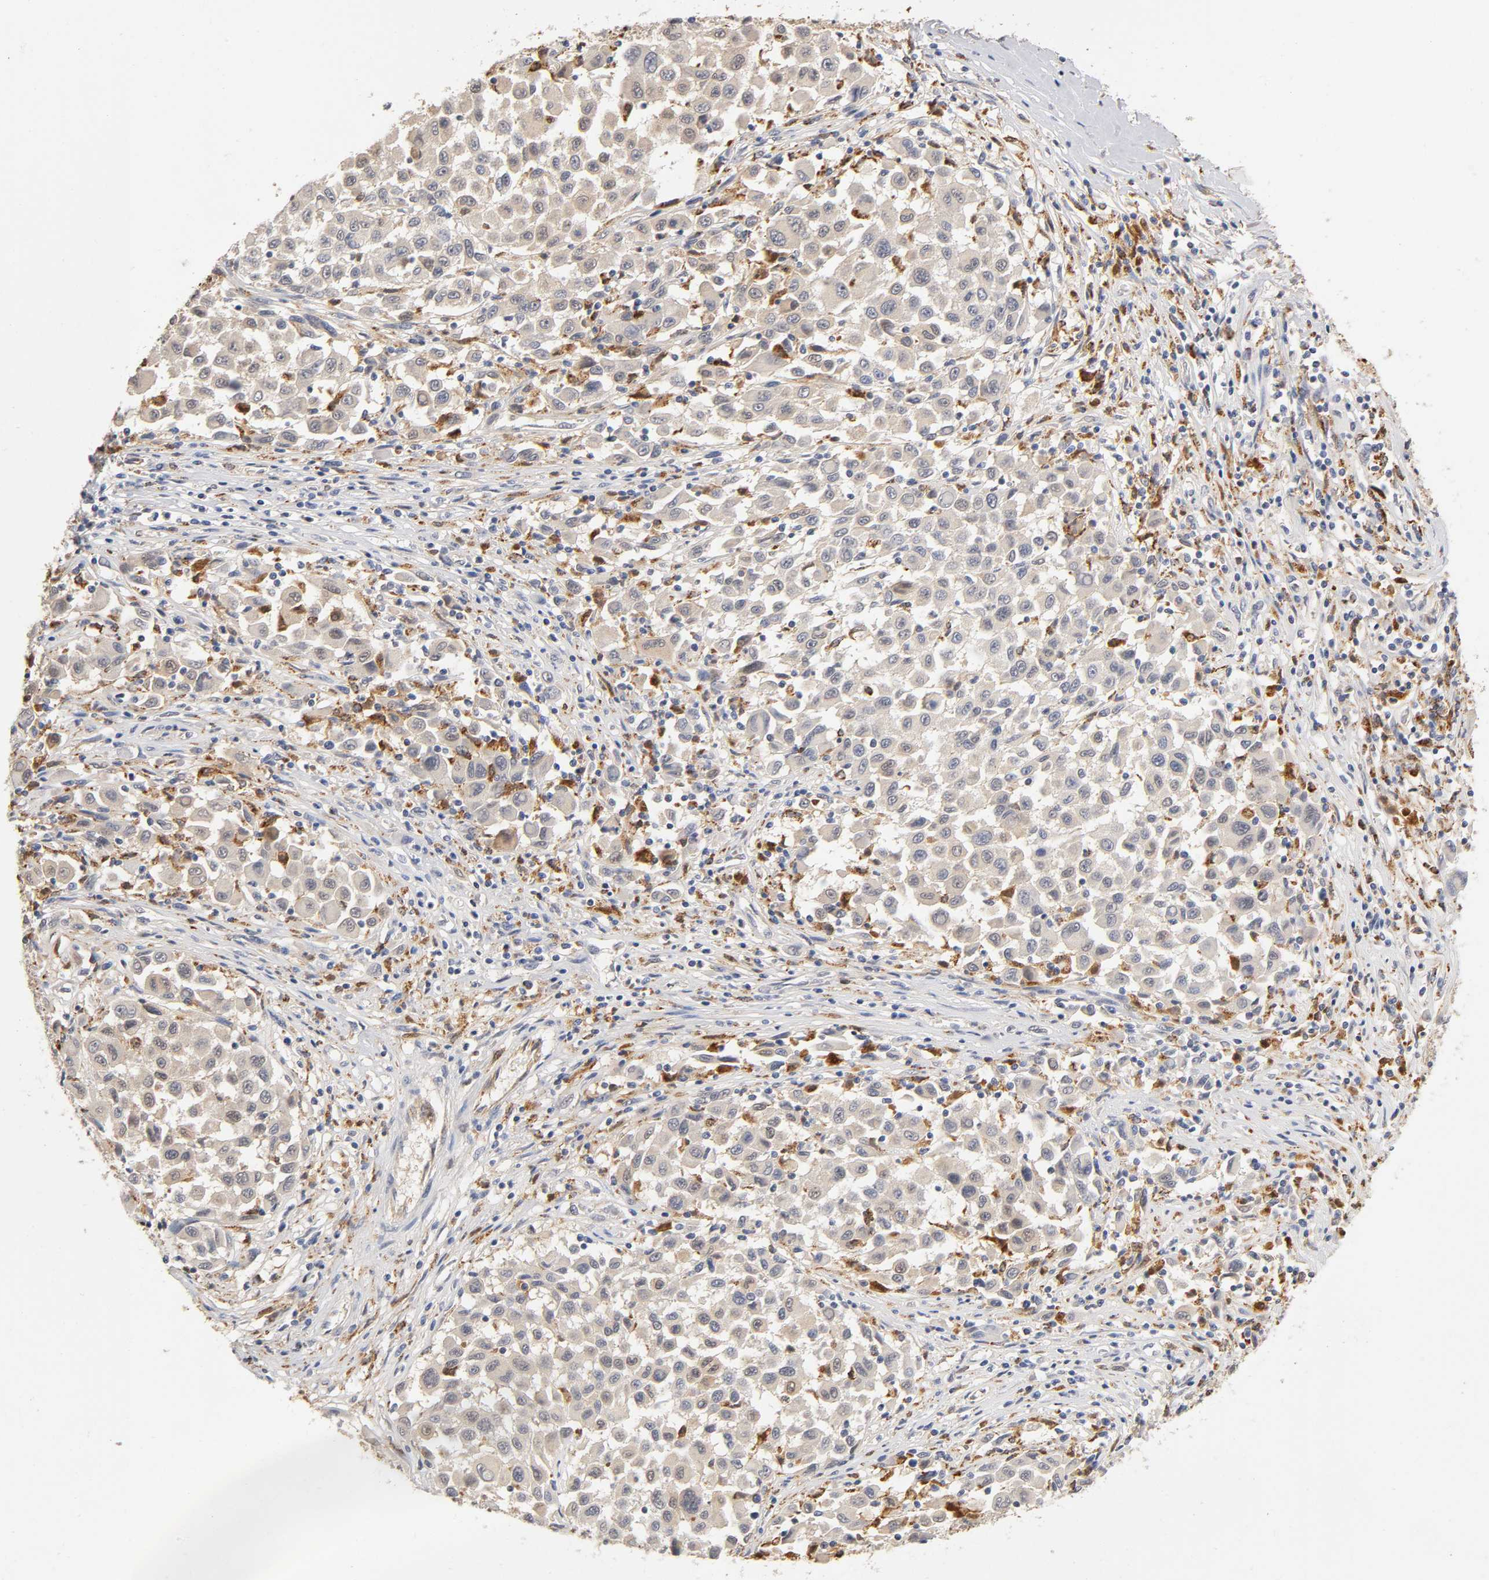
{"staining": {"intensity": "weak", "quantity": "25%-75%", "location": "cytoplasmic/membranous,nuclear"}, "tissue": "melanoma", "cell_type": "Tumor cells", "image_type": "cancer", "snomed": [{"axis": "morphology", "description": "Malignant melanoma, Metastatic site"}, {"axis": "topography", "description": "Lymph node"}], "caption": "About 25%-75% of tumor cells in human melanoma reveal weak cytoplasmic/membranous and nuclear protein staining as visualized by brown immunohistochemical staining.", "gene": "ISG15", "patient": {"sex": "male", "age": 61}}